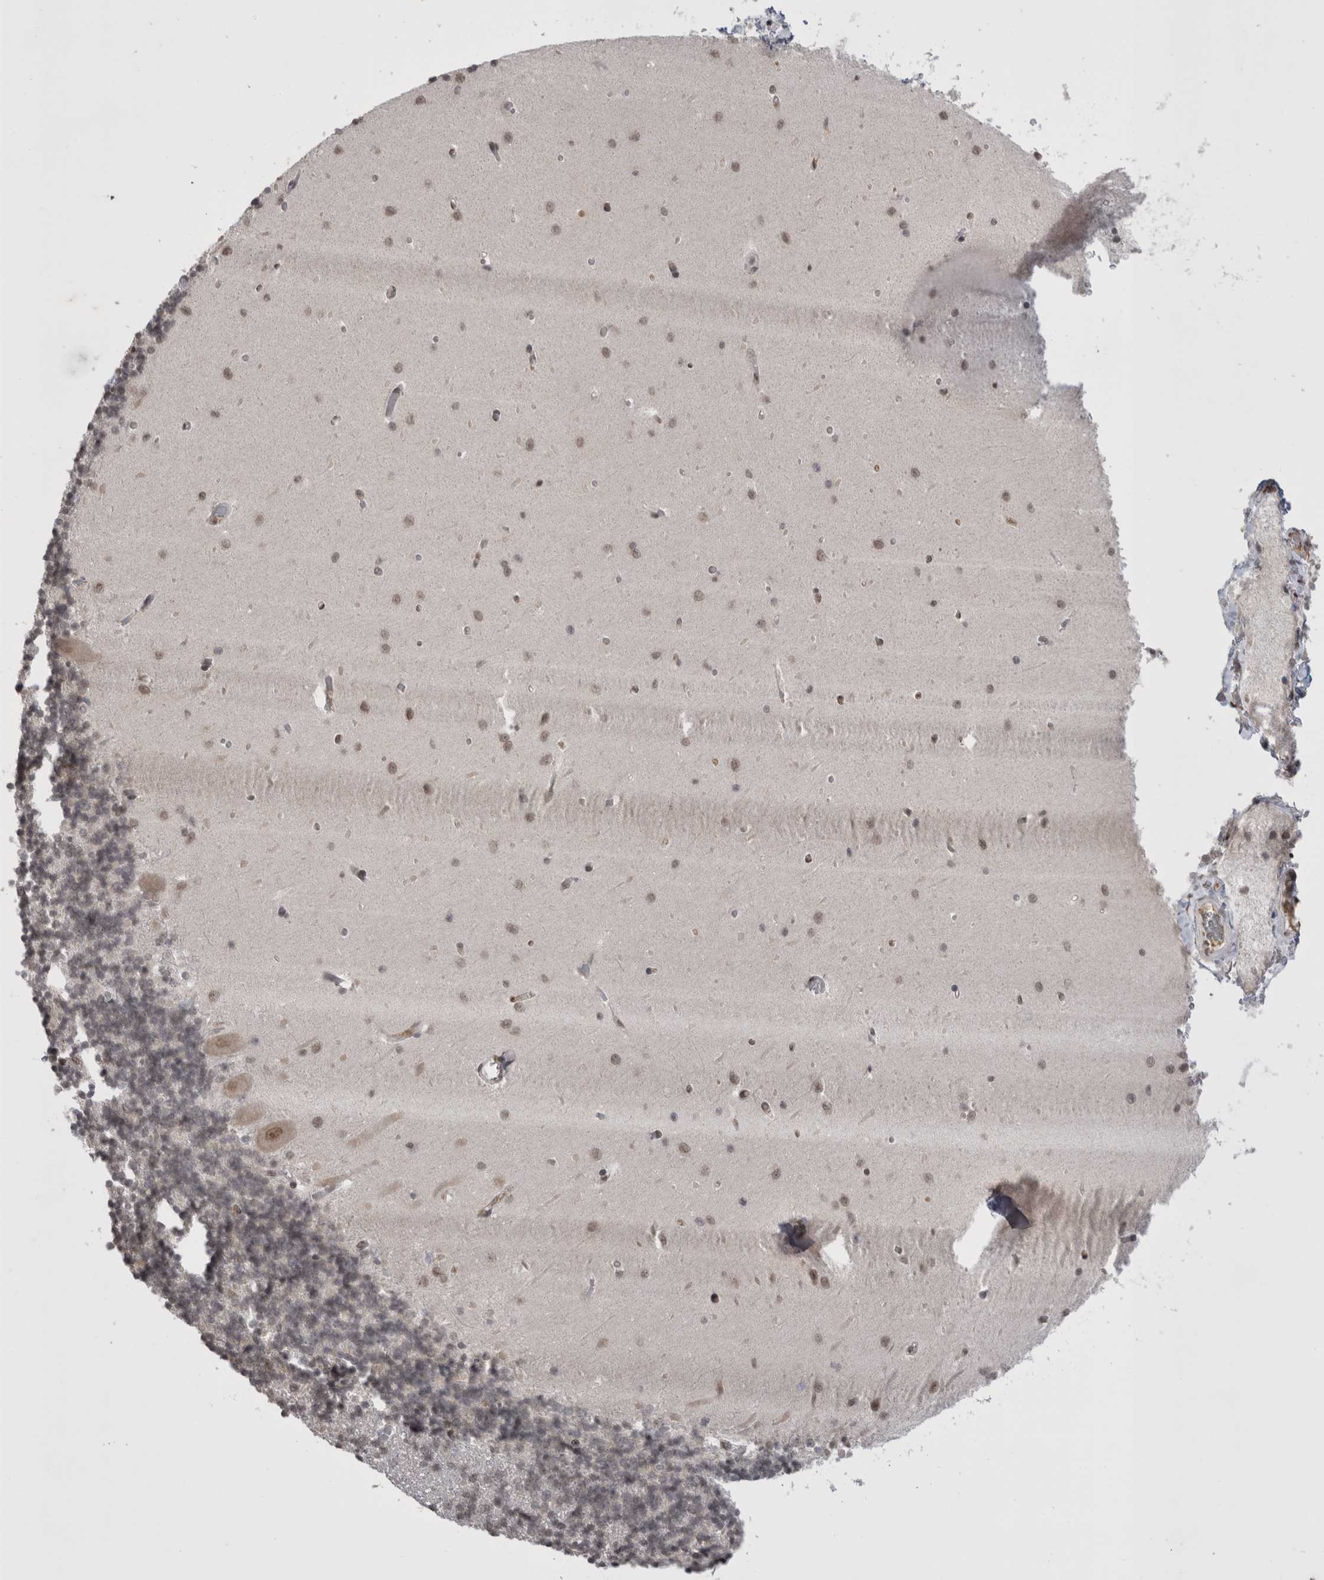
{"staining": {"intensity": "weak", "quantity": "<25%", "location": "nuclear"}, "tissue": "cerebellum", "cell_type": "Cells in granular layer", "image_type": "normal", "snomed": [{"axis": "morphology", "description": "Normal tissue, NOS"}, {"axis": "topography", "description": "Cerebellum"}], "caption": "Immunohistochemistry (IHC) photomicrograph of benign human cerebellum stained for a protein (brown), which demonstrates no expression in cells in granular layer. Nuclei are stained in blue.", "gene": "DAXX", "patient": {"sex": "male", "age": 37}}